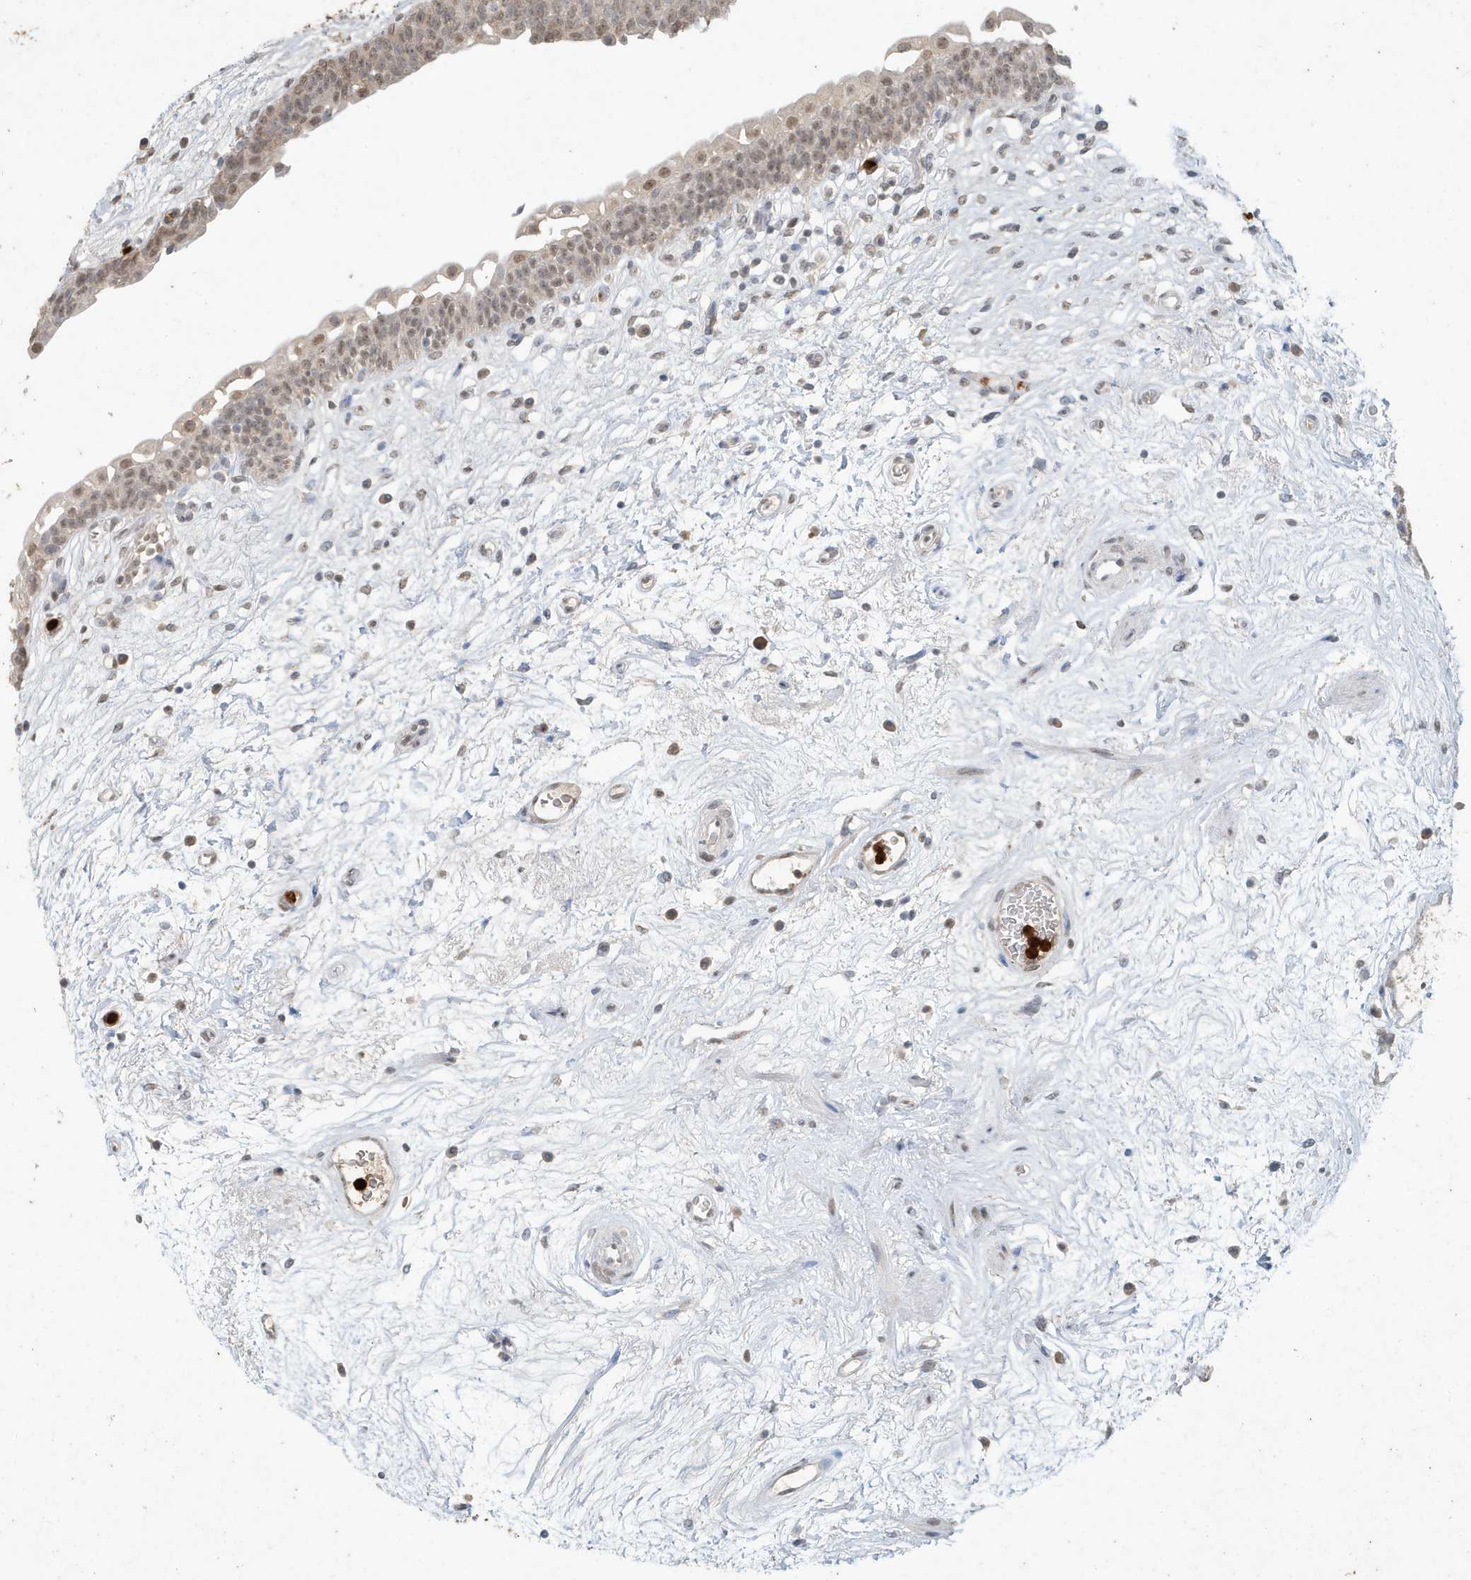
{"staining": {"intensity": "moderate", "quantity": "25%-75%", "location": "nuclear"}, "tissue": "urinary bladder", "cell_type": "Urothelial cells", "image_type": "normal", "snomed": [{"axis": "morphology", "description": "Normal tissue, NOS"}, {"axis": "topography", "description": "Urinary bladder"}], "caption": "Immunohistochemical staining of benign urinary bladder shows medium levels of moderate nuclear expression in approximately 25%-75% of urothelial cells. (DAB IHC with brightfield microscopy, high magnification).", "gene": "DEFA1", "patient": {"sex": "male", "age": 83}}